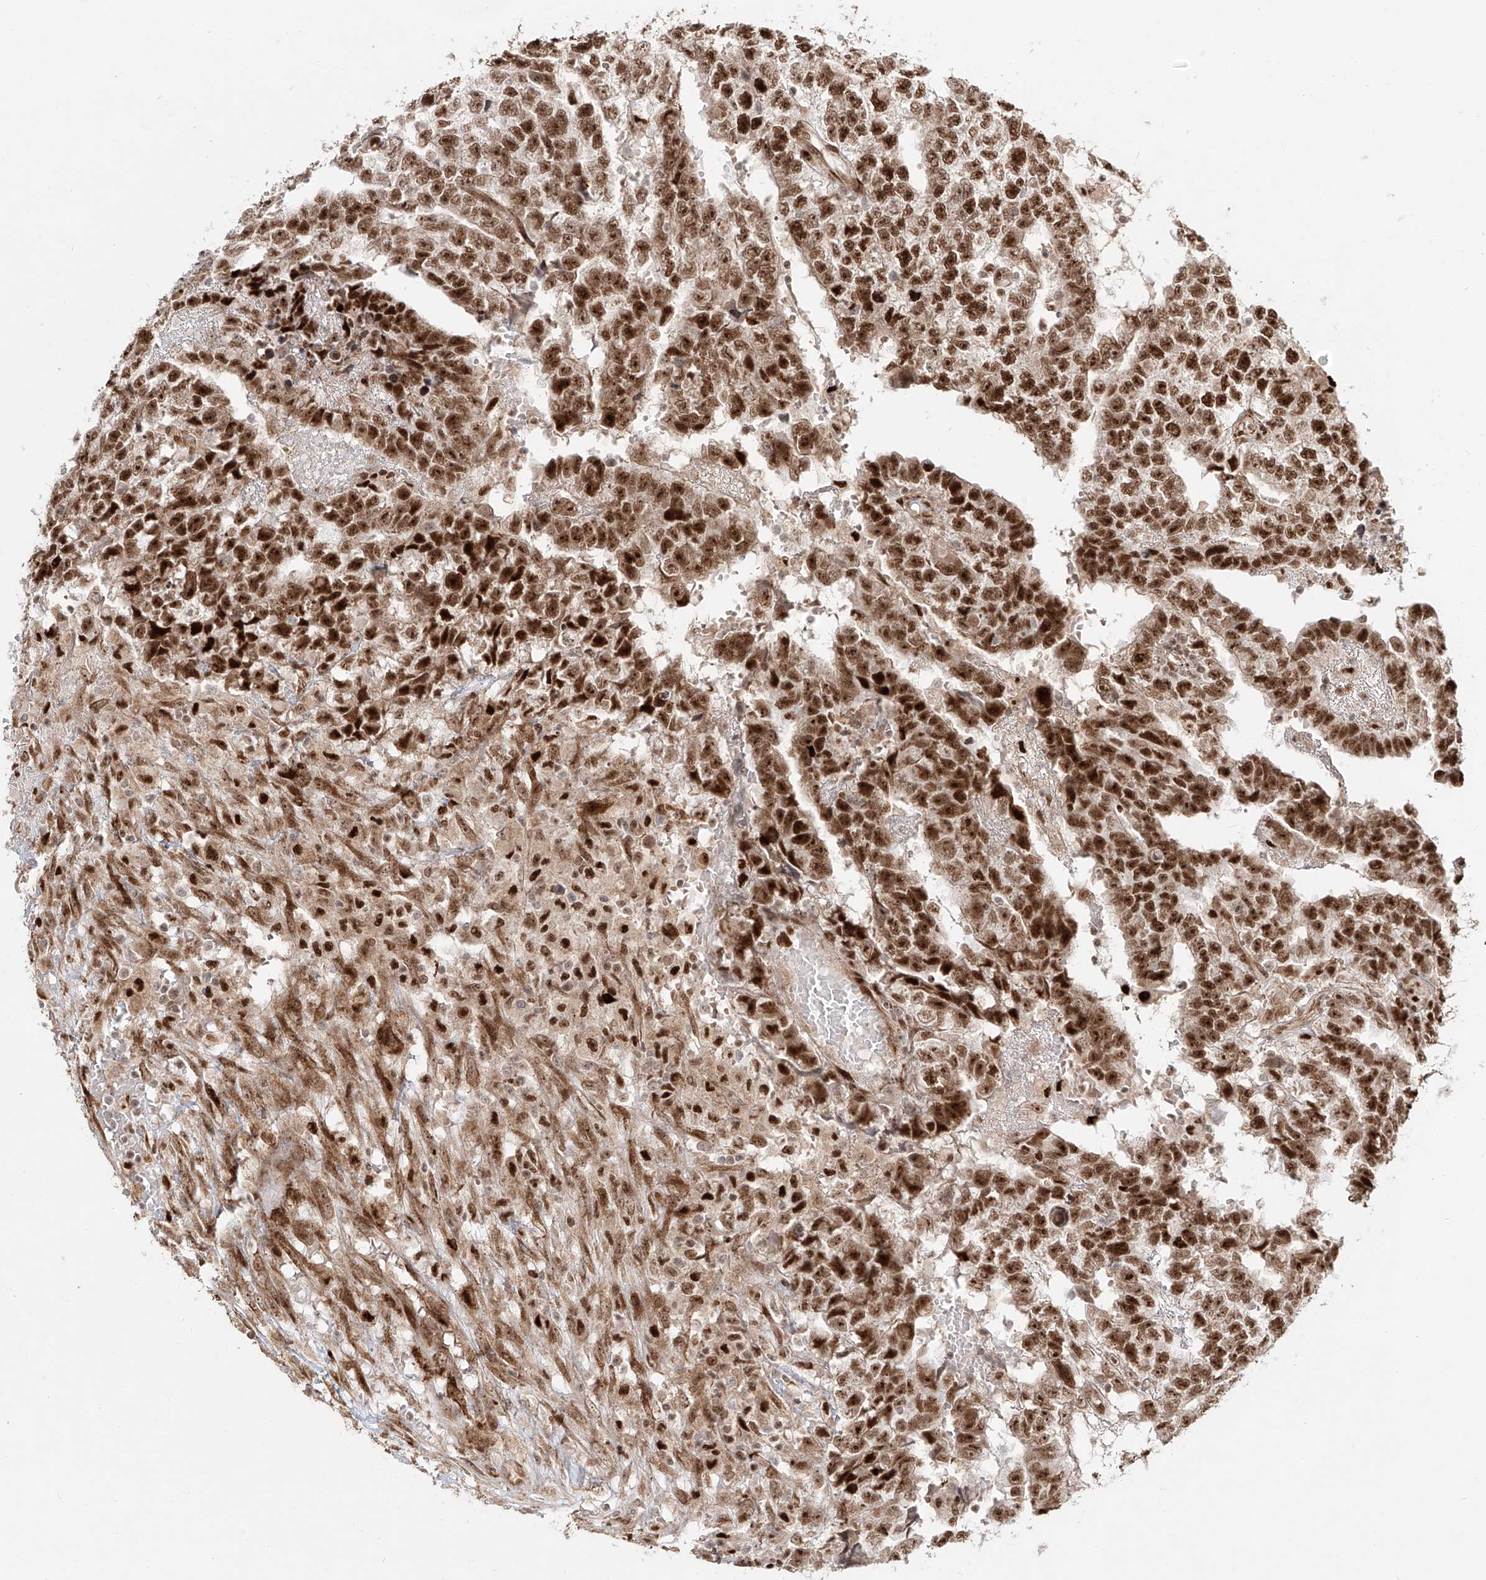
{"staining": {"intensity": "strong", "quantity": ">75%", "location": "nuclear"}, "tissue": "testis cancer", "cell_type": "Tumor cells", "image_type": "cancer", "snomed": [{"axis": "morphology", "description": "Carcinoma, Embryonal, NOS"}, {"axis": "topography", "description": "Testis"}], "caption": "DAB immunohistochemical staining of testis cancer (embryonal carcinoma) demonstrates strong nuclear protein expression in approximately >75% of tumor cells.", "gene": "ZNF710", "patient": {"sex": "male", "age": 25}}